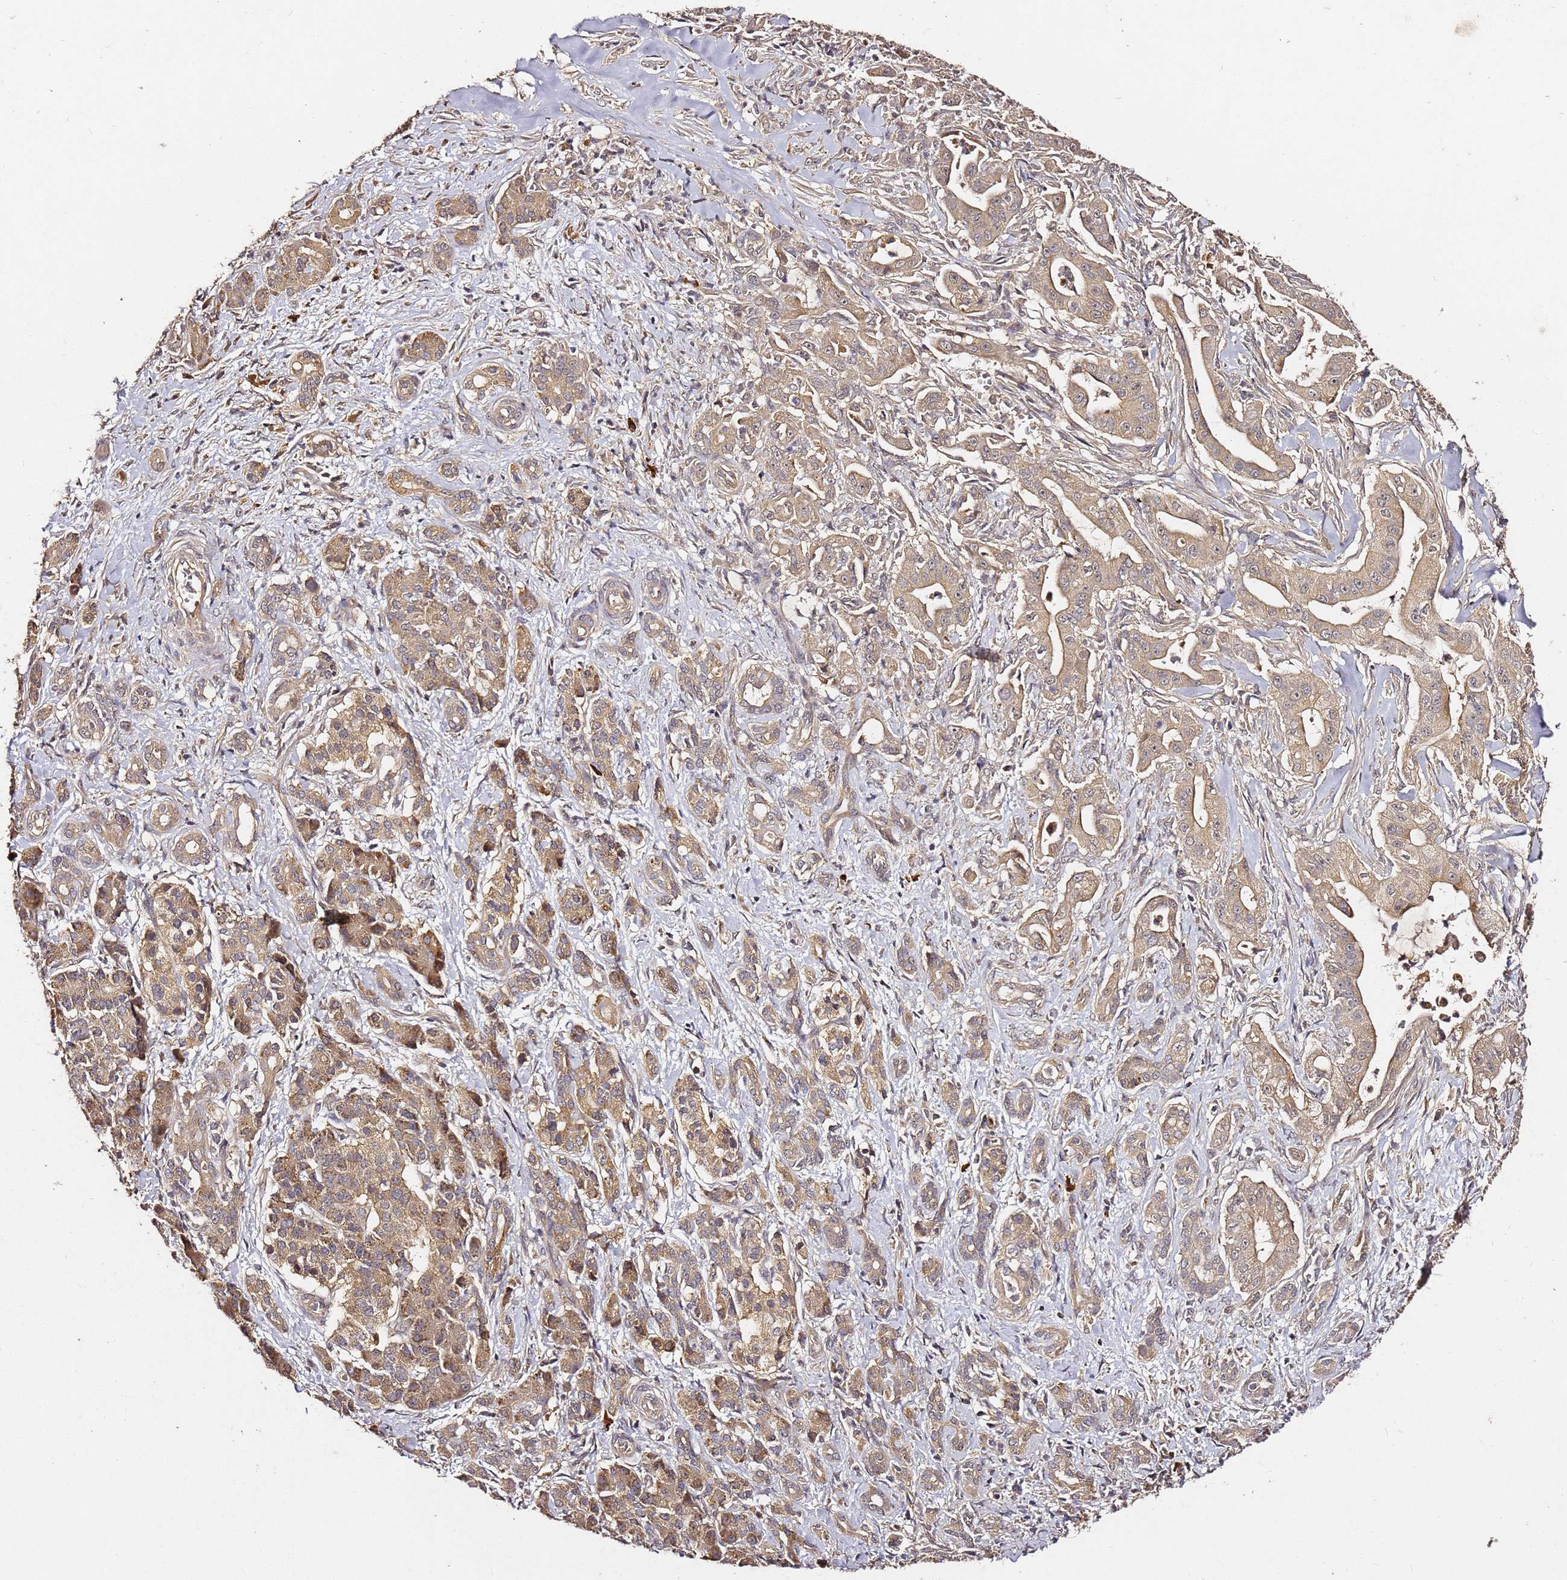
{"staining": {"intensity": "moderate", "quantity": ">75%", "location": "cytoplasmic/membranous"}, "tissue": "pancreatic cancer", "cell_type": "Tumor cells", "image_type": "cancer", "snomed": [{"axis": "morphology", "description": "Adenocarcinoma, NOS"}, {"axis": "topography", "description": "Pancreas"}], "caption": "High-power microscopy captured an IHC image of pancreatic adenocarcinoma, revealing moderate cytoplasmic/membranous positivity in about >75% of tumor cells.", "gene": "C6orf136", "patient": {"sex": "male", "age": 57}}